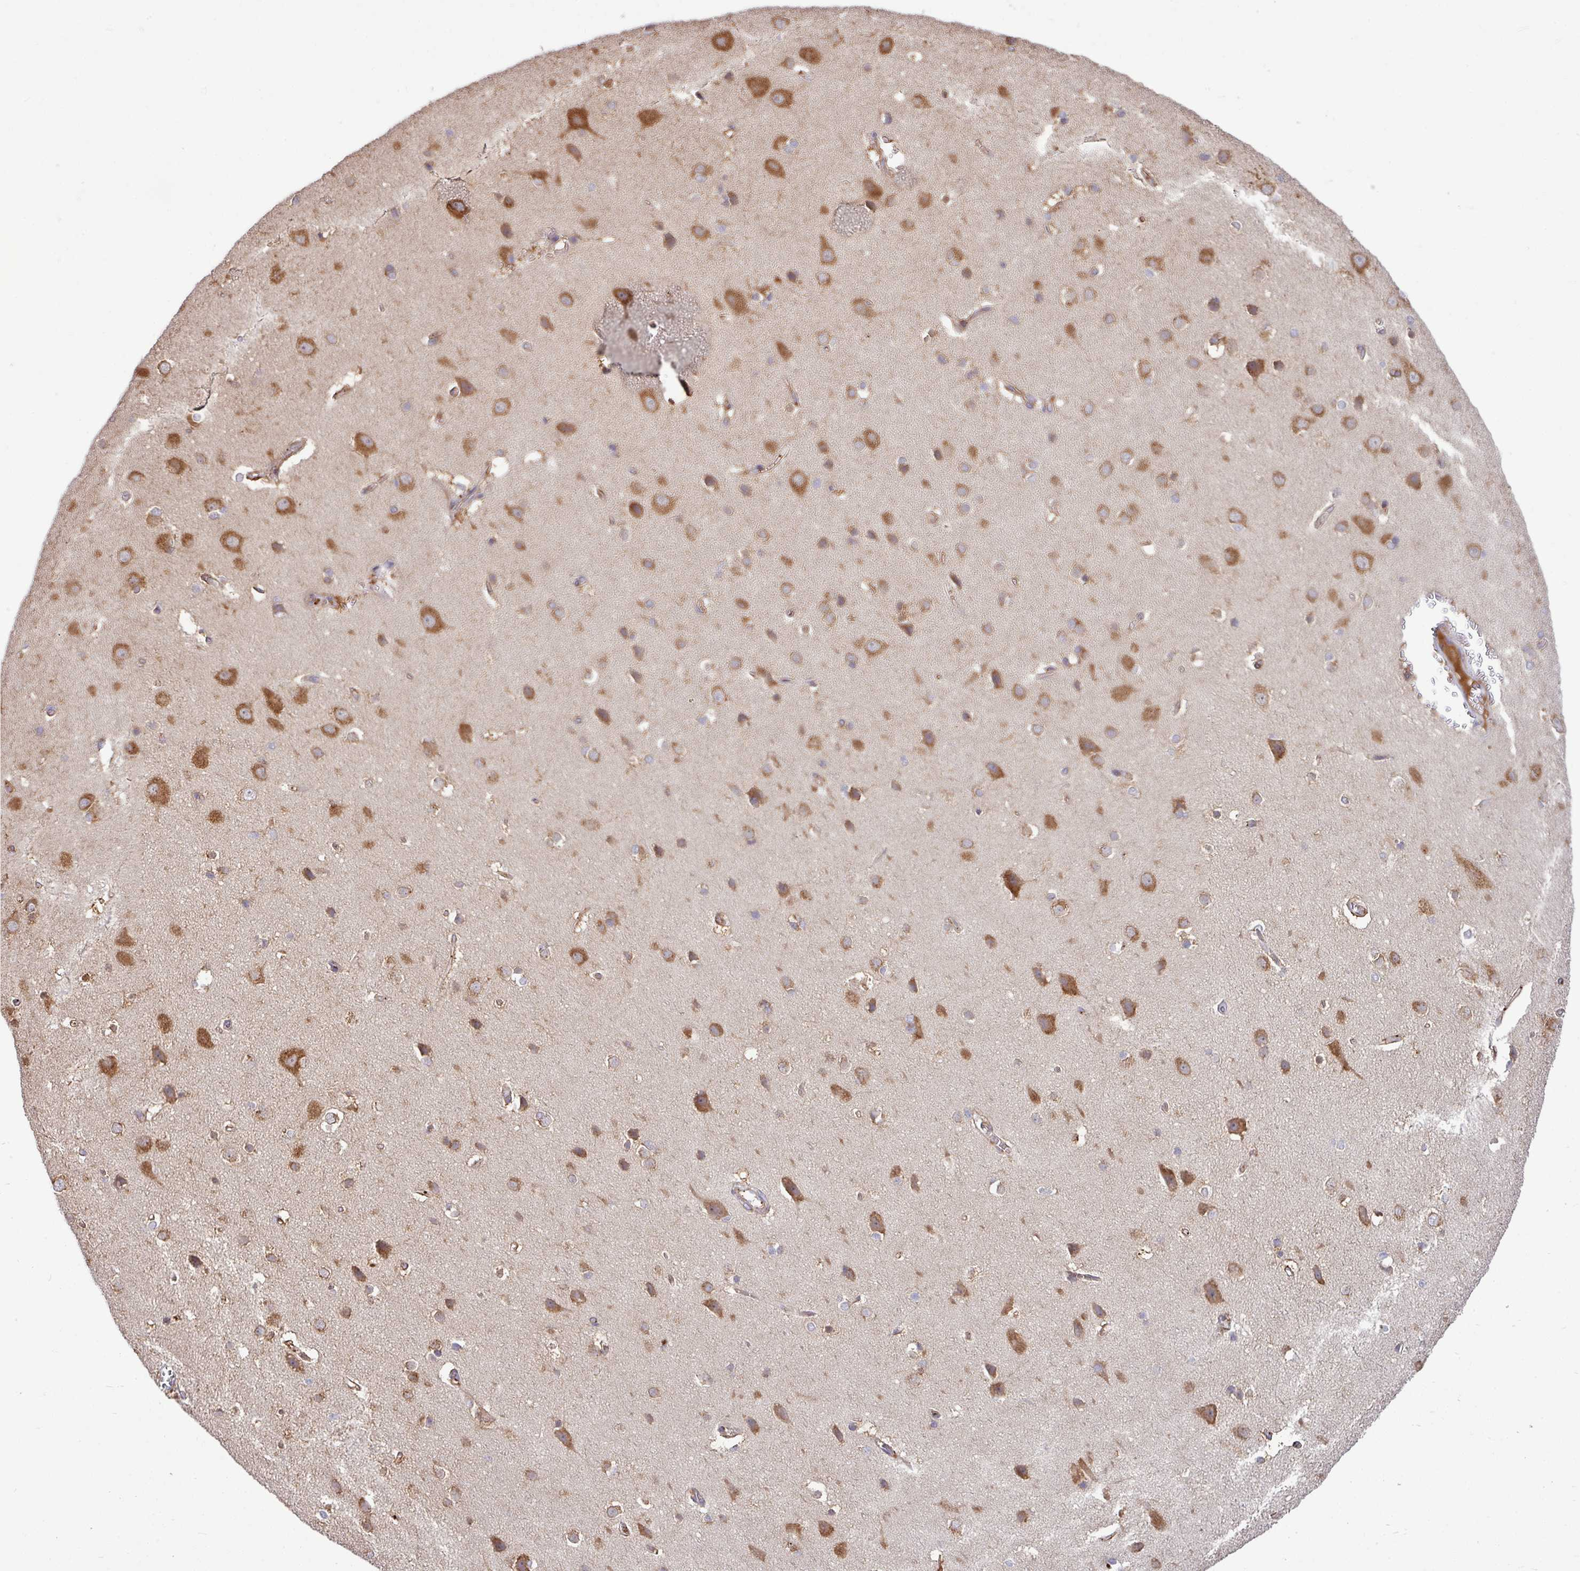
{"staining": {"intensity": "moderate", "quantity": ">75%", "location": "cytoplasmic/membranous"}, "tissue": "cerebral cortex", "cell_type": "Endothelial cells", "image_type": "normal", "snomed": [{"axis": "morphology", "description": "Normal tissue, NOS"}, {"axis": "topography", "description": "Cerebral cortex"}], "caption": "The immunohistochemical stain highlights moderate cytoplasmic/membranous expression in endothelial cells of unremarkable cerebral cortex. (Brightfield microscopy of DAB IHC at high magnification).", "gene": "LSM12", "patient": {"sex": "male", "age": 37}}